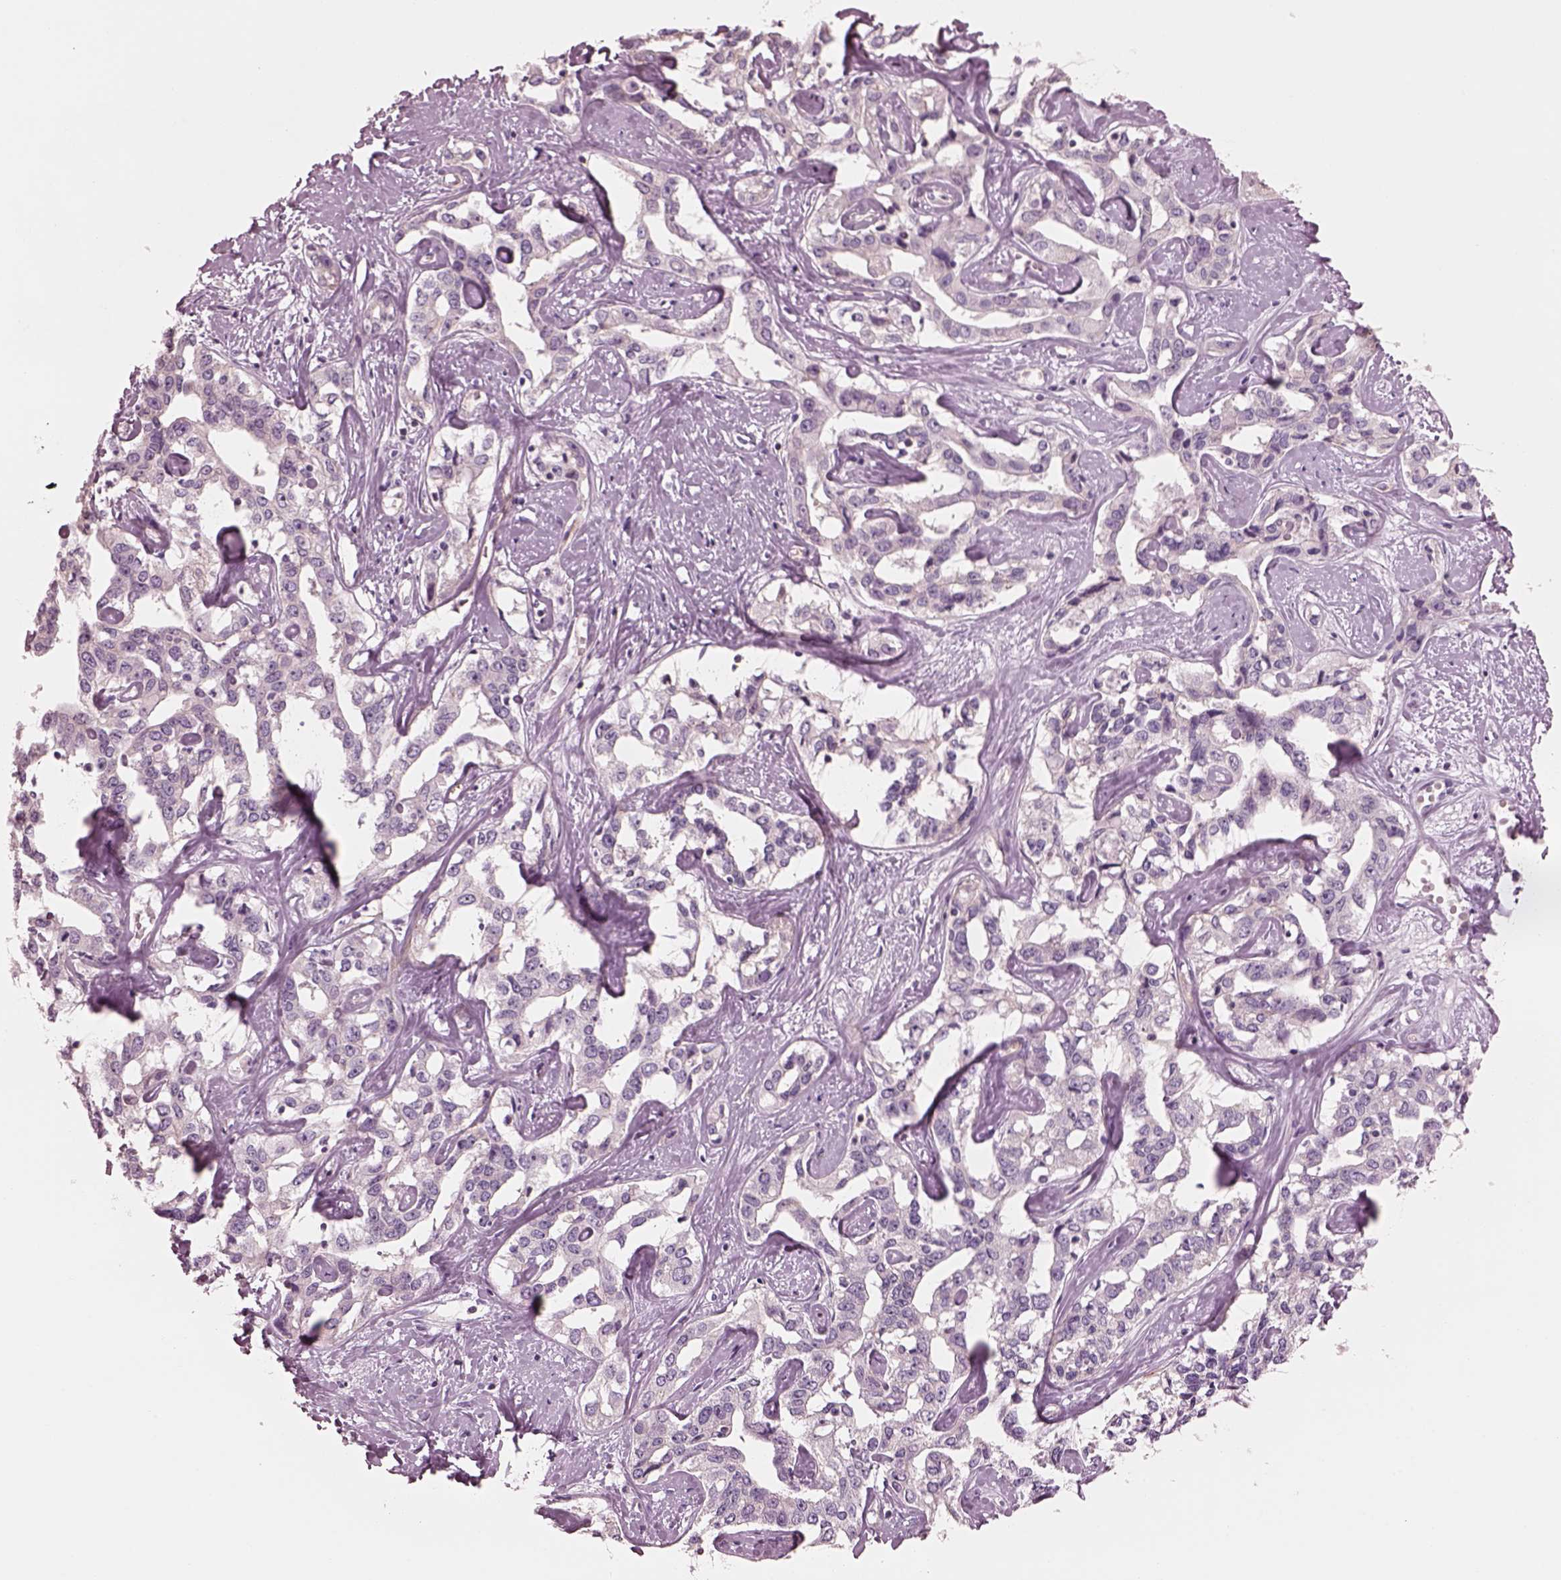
{"staining": {"intensity": "negative", "quantity": "none", "location": "none"}, "tissue": "liver cancer", "cell_type": "Tumor cells", "image_type": "cancer", "snomed": [{"axis": "morphology", "description": "Cholangiocarcinoma"}, {"axis": "topography", "description": "Liver"}], "caption": "The photomicrograph shows no staining of tumor cells in liver cholangiocarcinoma.", "gene": "ELAPOR1", "patient": {"sex": "male", "age": 59}}